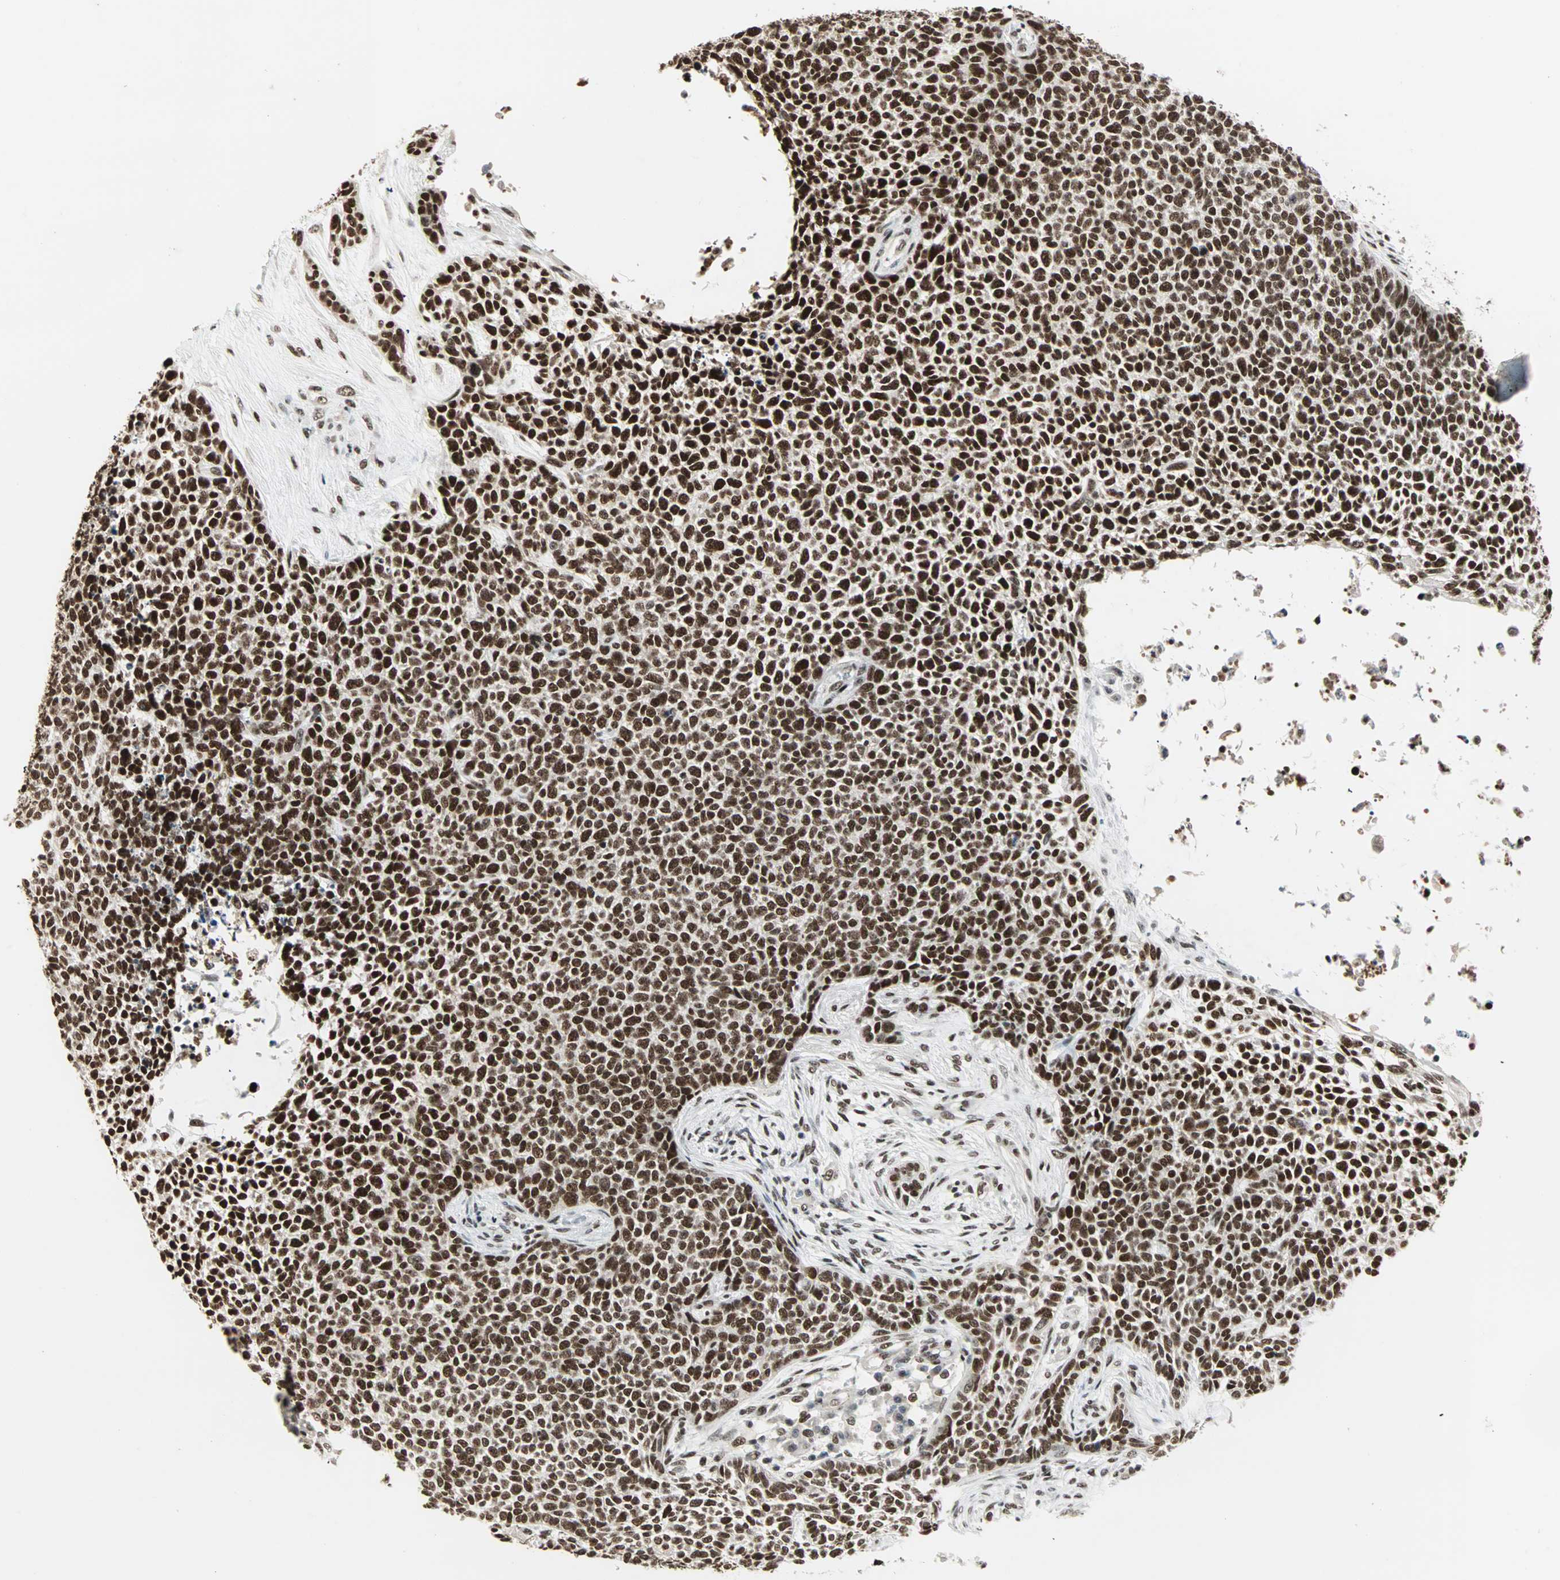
{"staining": {"intensity": "strong", "quantity": ">75%", "location": "nuclear"}, "tissue": "skin cancer", "cell_type": "Tumor cells", "image_type": "cancer", "snomed": [{"axis": "morphology", "description": "Basal cell carcinoma"}, {"axis": "topography", "description": "Skin"}], "caption": "This micrograph shows immunohistochemistry staining of skin basal cell carcinoma, with high strong nuclear positivity in approximately >75% of tumor cells.", "gene": "BLM", "patient": {"sex": "female", "age": 84}}